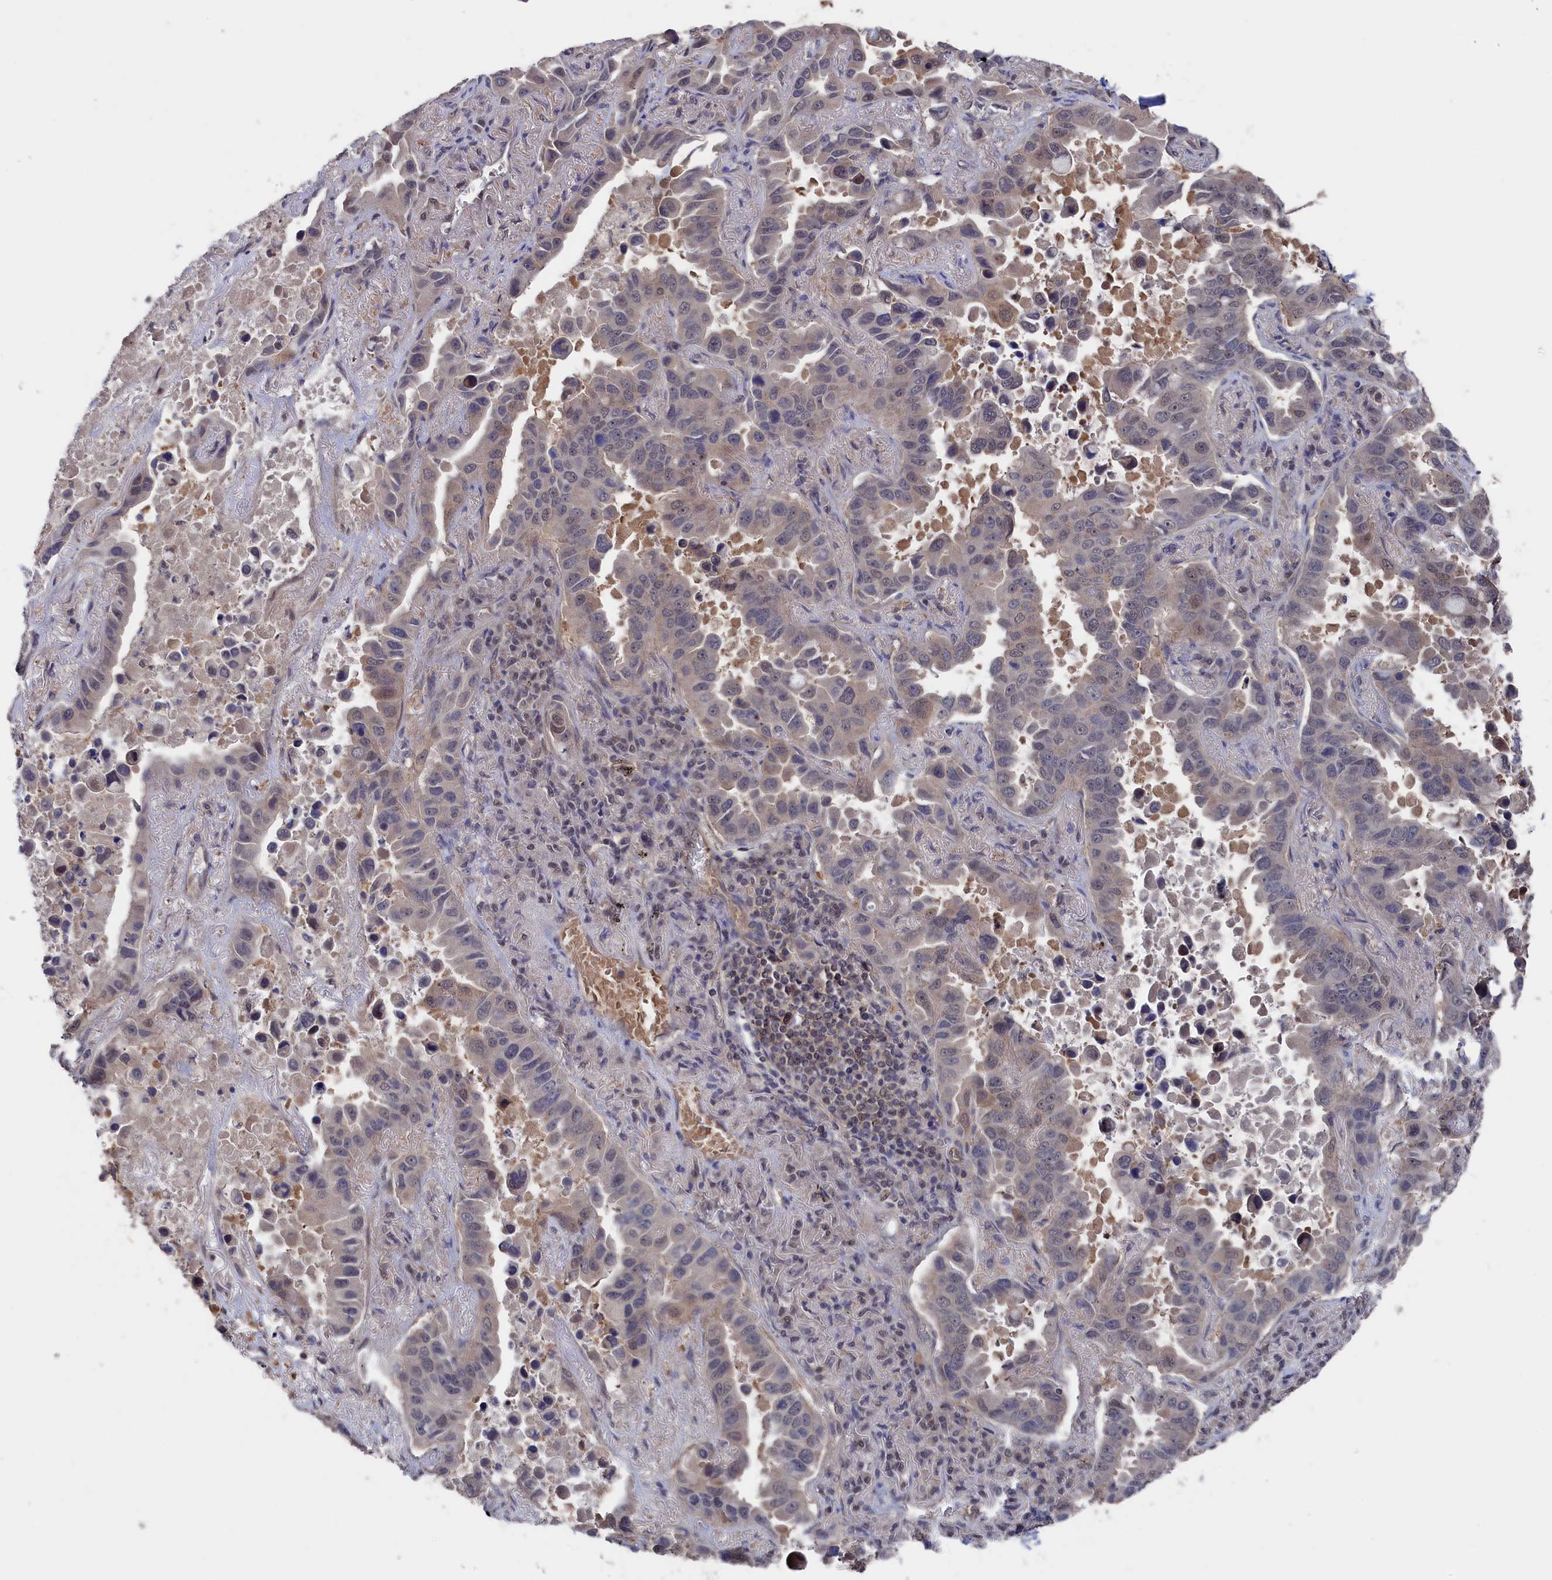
{"staining": {"intensity": "weak", "quantity": "<25%", "location": "cytoplasmic/membranous"}, "tissue": "lung cancer", "cell_type": "Tumor cells", "image_type": "cancer", "snomed": [{"axis": "morphology", "description": "Adenocarcinoma, NOS"}, {"axis": "topography", "description": "Lung"}], "caption": "Tumor cells are negative for protein expression in human adenocarcinoma (lung). Brightfield microscopy of immunohistochemistry stained with DAB (3,3'-diaminobenzidine) (brown) and hematoxylin (blue), captured at high magnification.", "gene": "NUTF2", "patient": {"sex": "male", "age": 64}}